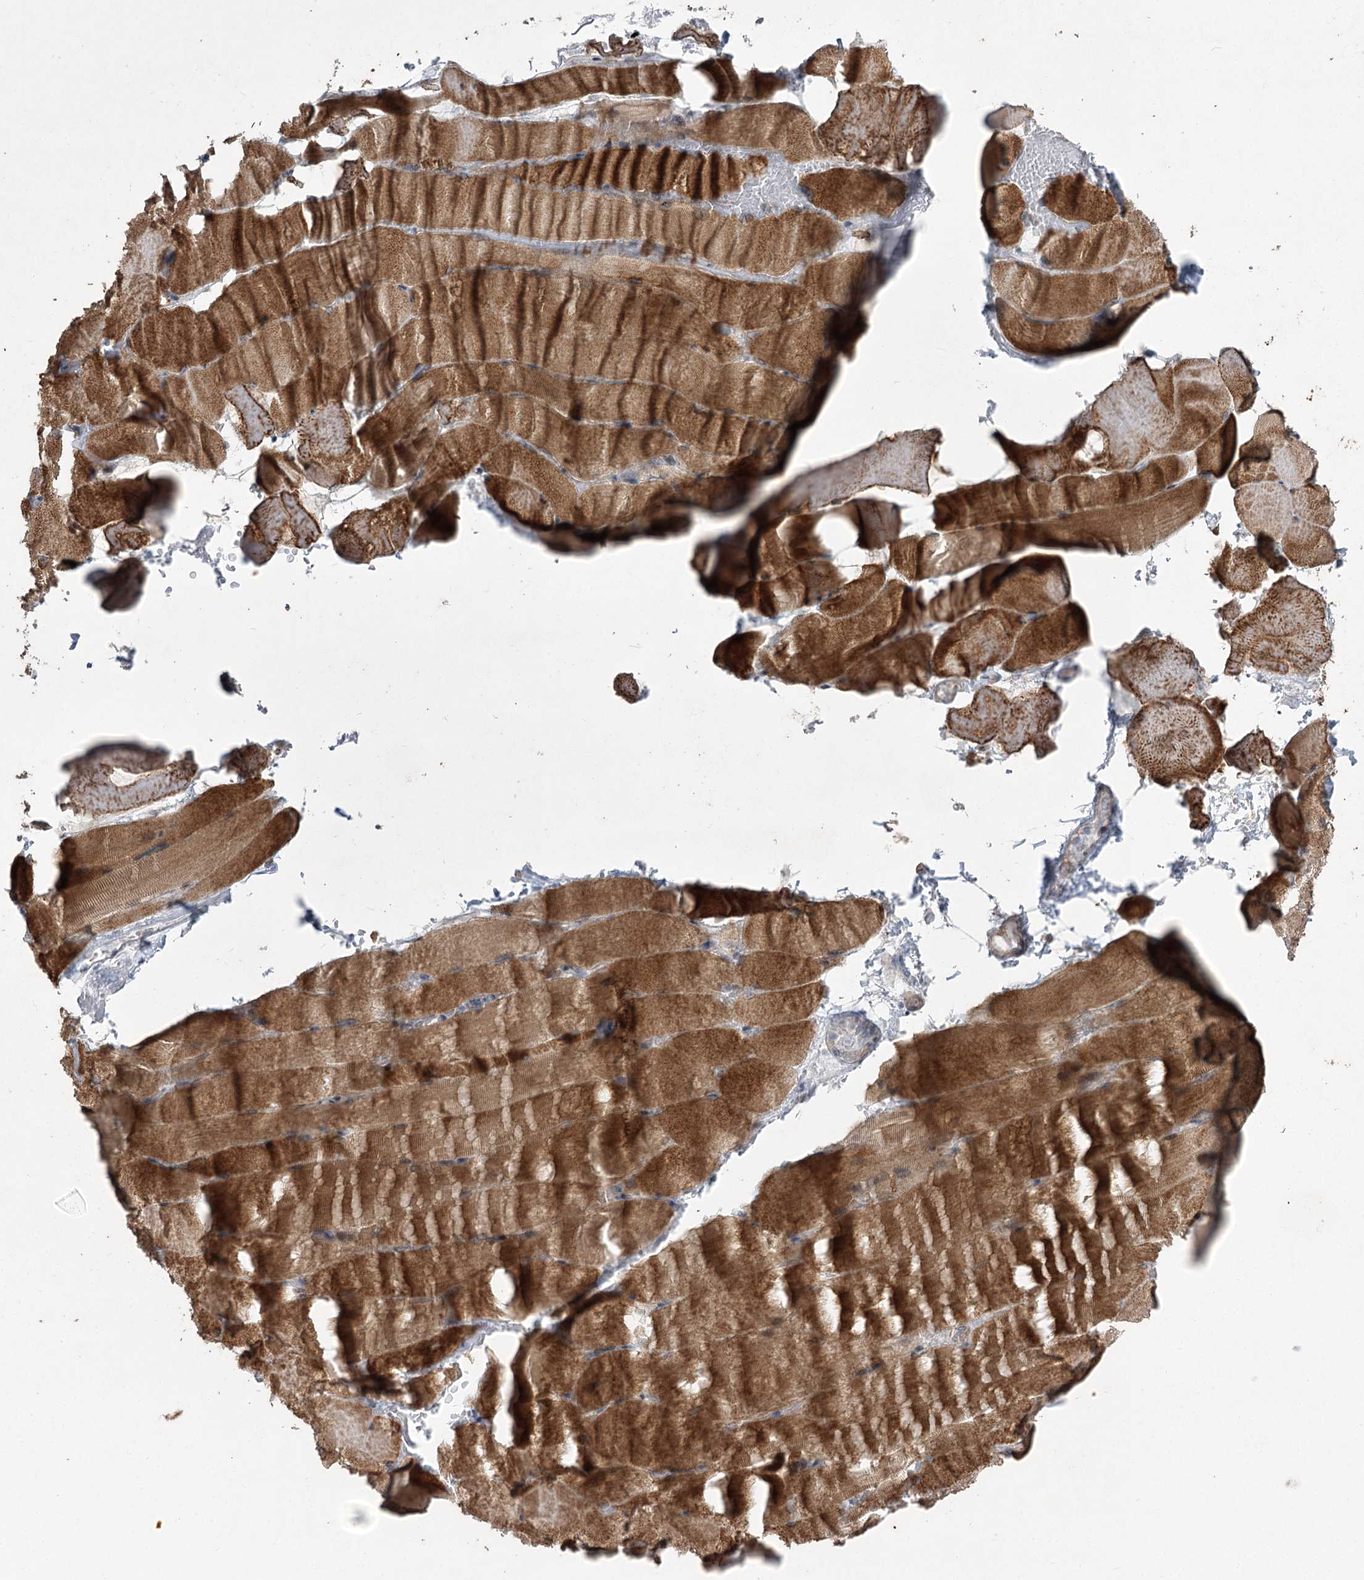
{"staining": {"intensity": "moderate", "quantity": ">75%", "location": "cytoplasmic/membranous"}, "tissue": "skeletal muscle", "cell_type": "Myocytes", "image_type": "normal", "snomed": [{"axis": "morphology", "description": "Normal tissue, NOS"}, {"axis": "topography", "description": "Skeletal muscle"}, {"axis": "topography", "description": "Parathyroid gland"}], "caption": "Approximately >75% of myocytes in normal skeletal muscle demonstrate moderate cytoplasmic/membranous protein expression as visualized by brown immunohistochemical staining.", "gene": "SCN11A", "patient": {"sex": "female", "age": 37}}